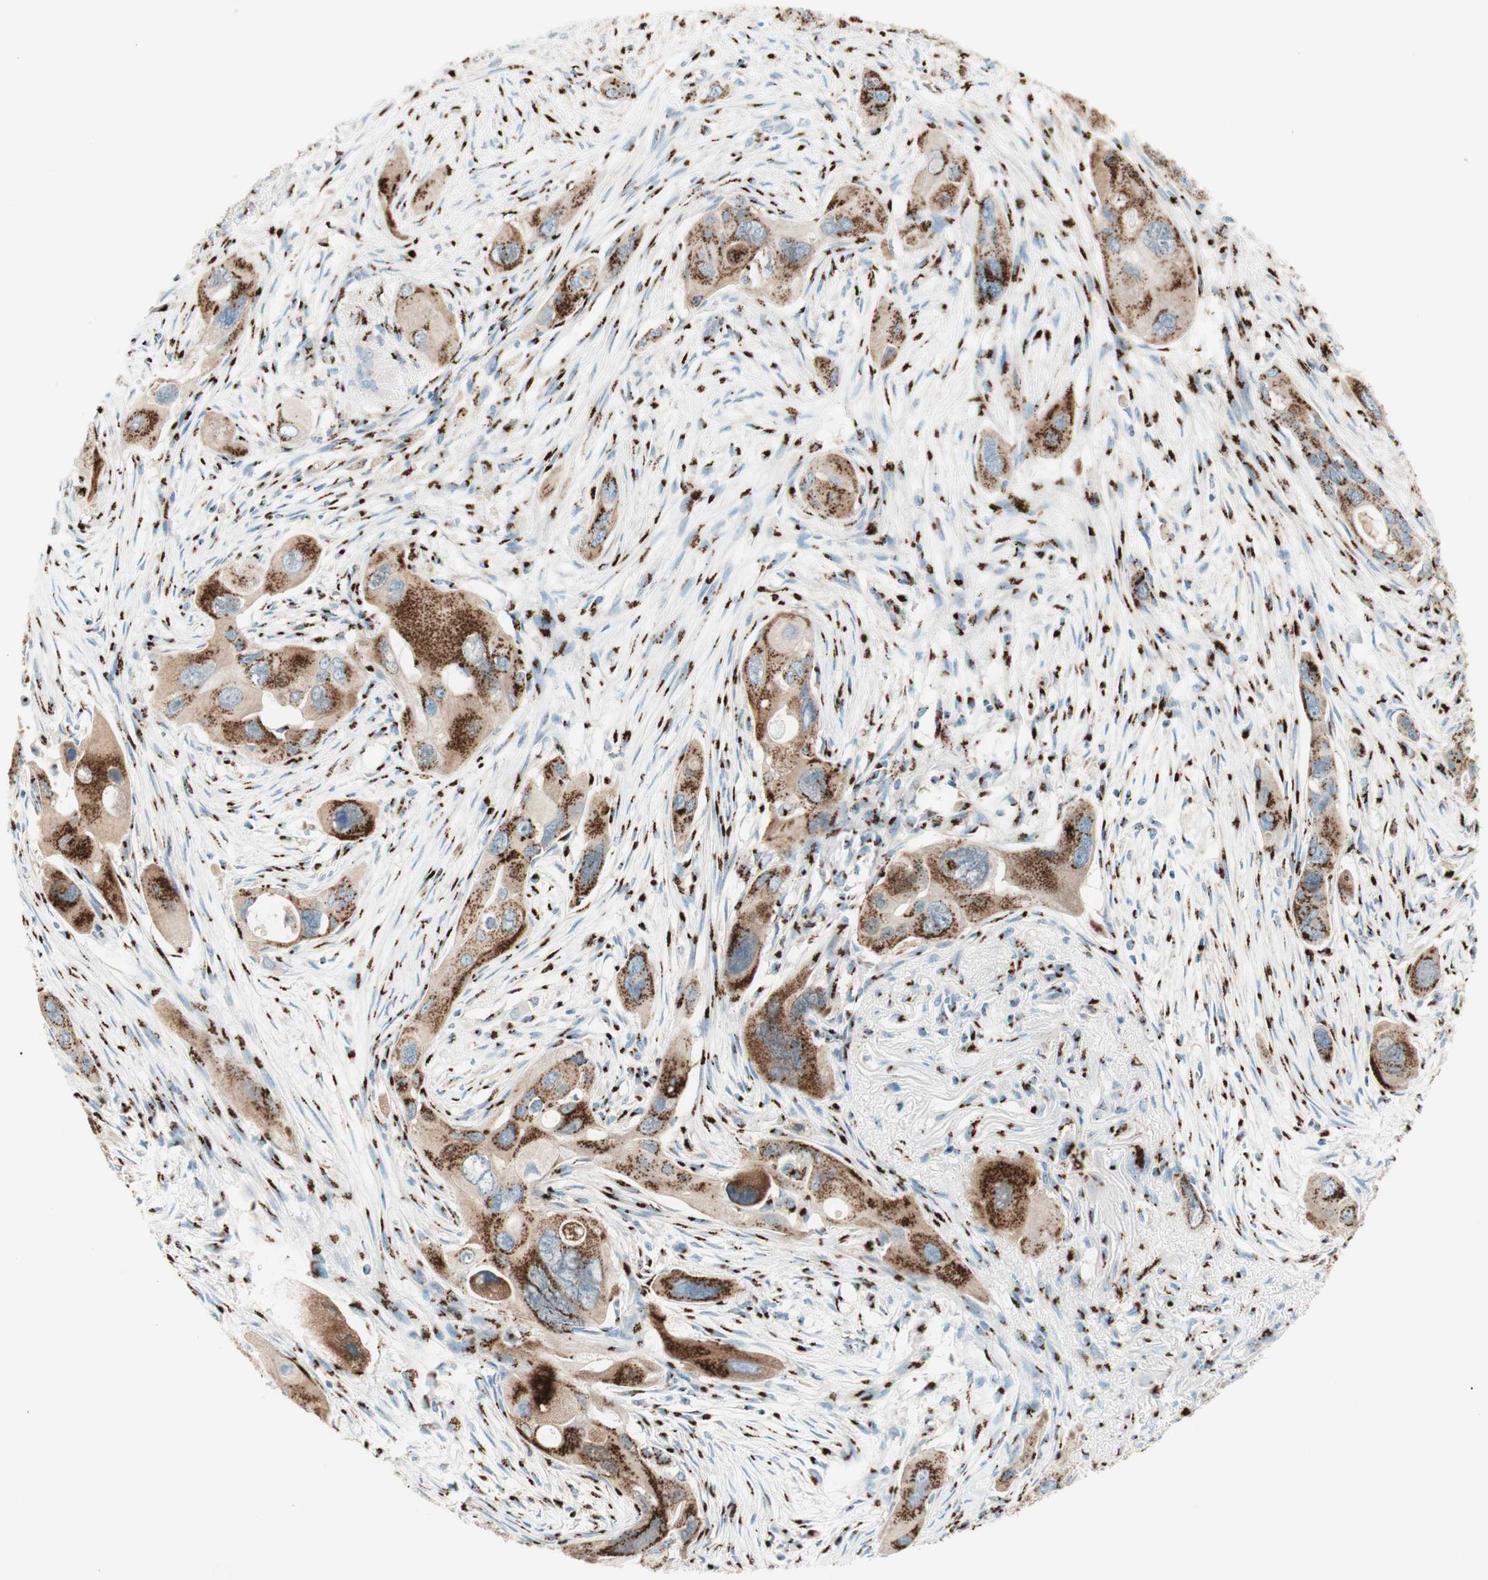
{"staining": {"intensity": "strong", "quantity": ">75%", "location": "cytoplasmic/membranous"}, "tissue": "pancreatic cancer", "cell_type": "Tumor cells", "image_type": "cancer", "snomed": [{"axis": "morphology", "description": "Adenocarcinoma, NOS"}, {"axis": "topography", "description": "Pancreas"}], "caption": "Brown immunohistochemical staining in pancreatic cancer reveals strong cytoplasmic/membranous positivity in about >75% of tumor cells.", "gene": "GOLGB1", "patient": {"sex": "male", "age": 73}}